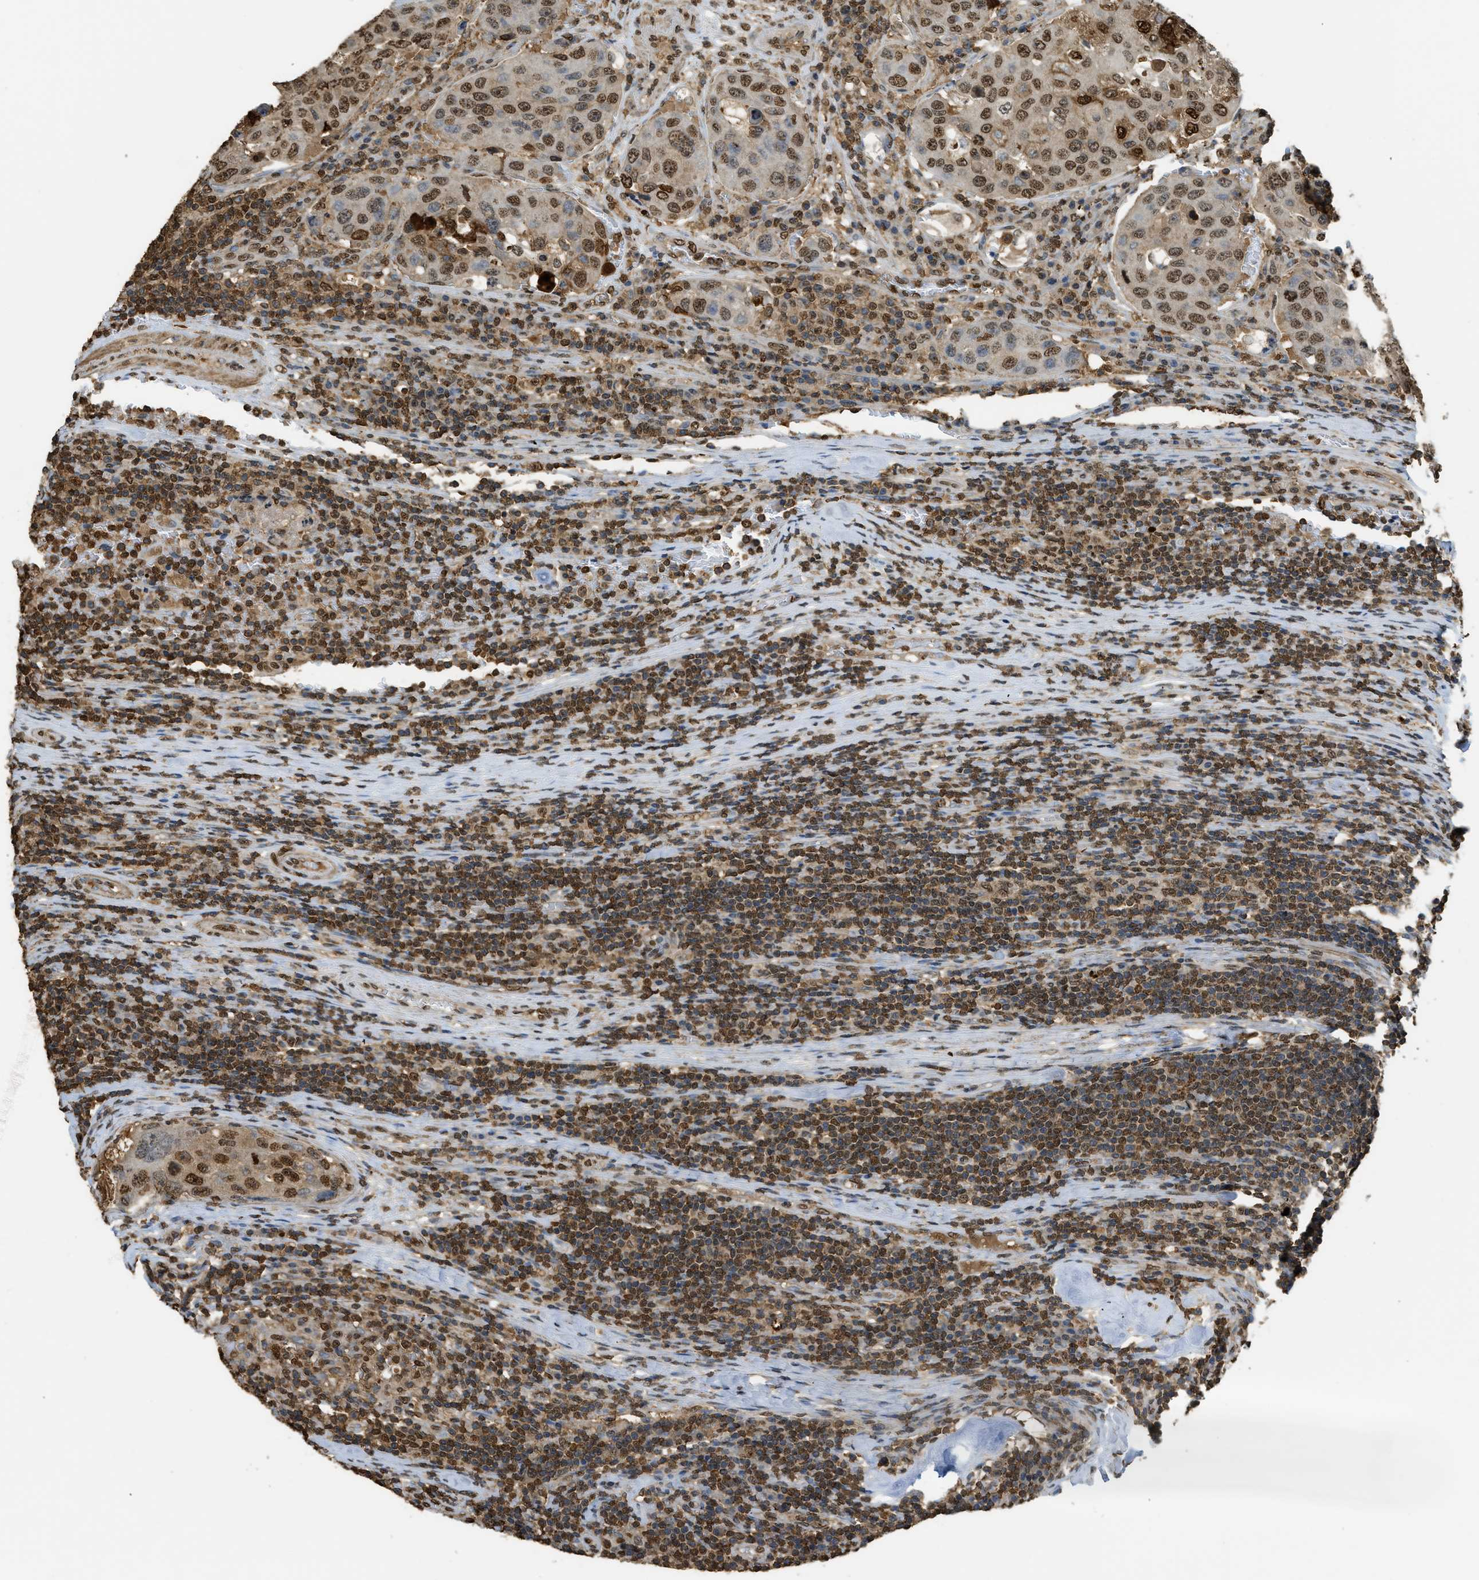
{"staining": {"intensity": "strong", "quantity": ">75%", "location": "nuclear"}, "tissue": "urothelial cancer", "cell_type": "Tumor cells", "image_type": "cancer", "snomed": [{"axis": "morphology", "description": "Urothelial carcinoma, High grade"}, {"axis": "topography", "description": "Lymph node"}, {"axis": "topography", "description": "Urinary bladder"}], "caption": "This image shows immunohistochemistry staining of human high-grade urothelial carcinoma, with high strong nuclear expression in approximately >75% of tumor cells.", "gene": "NR5A2", "patient": {"sex": "male", "age": 51}}